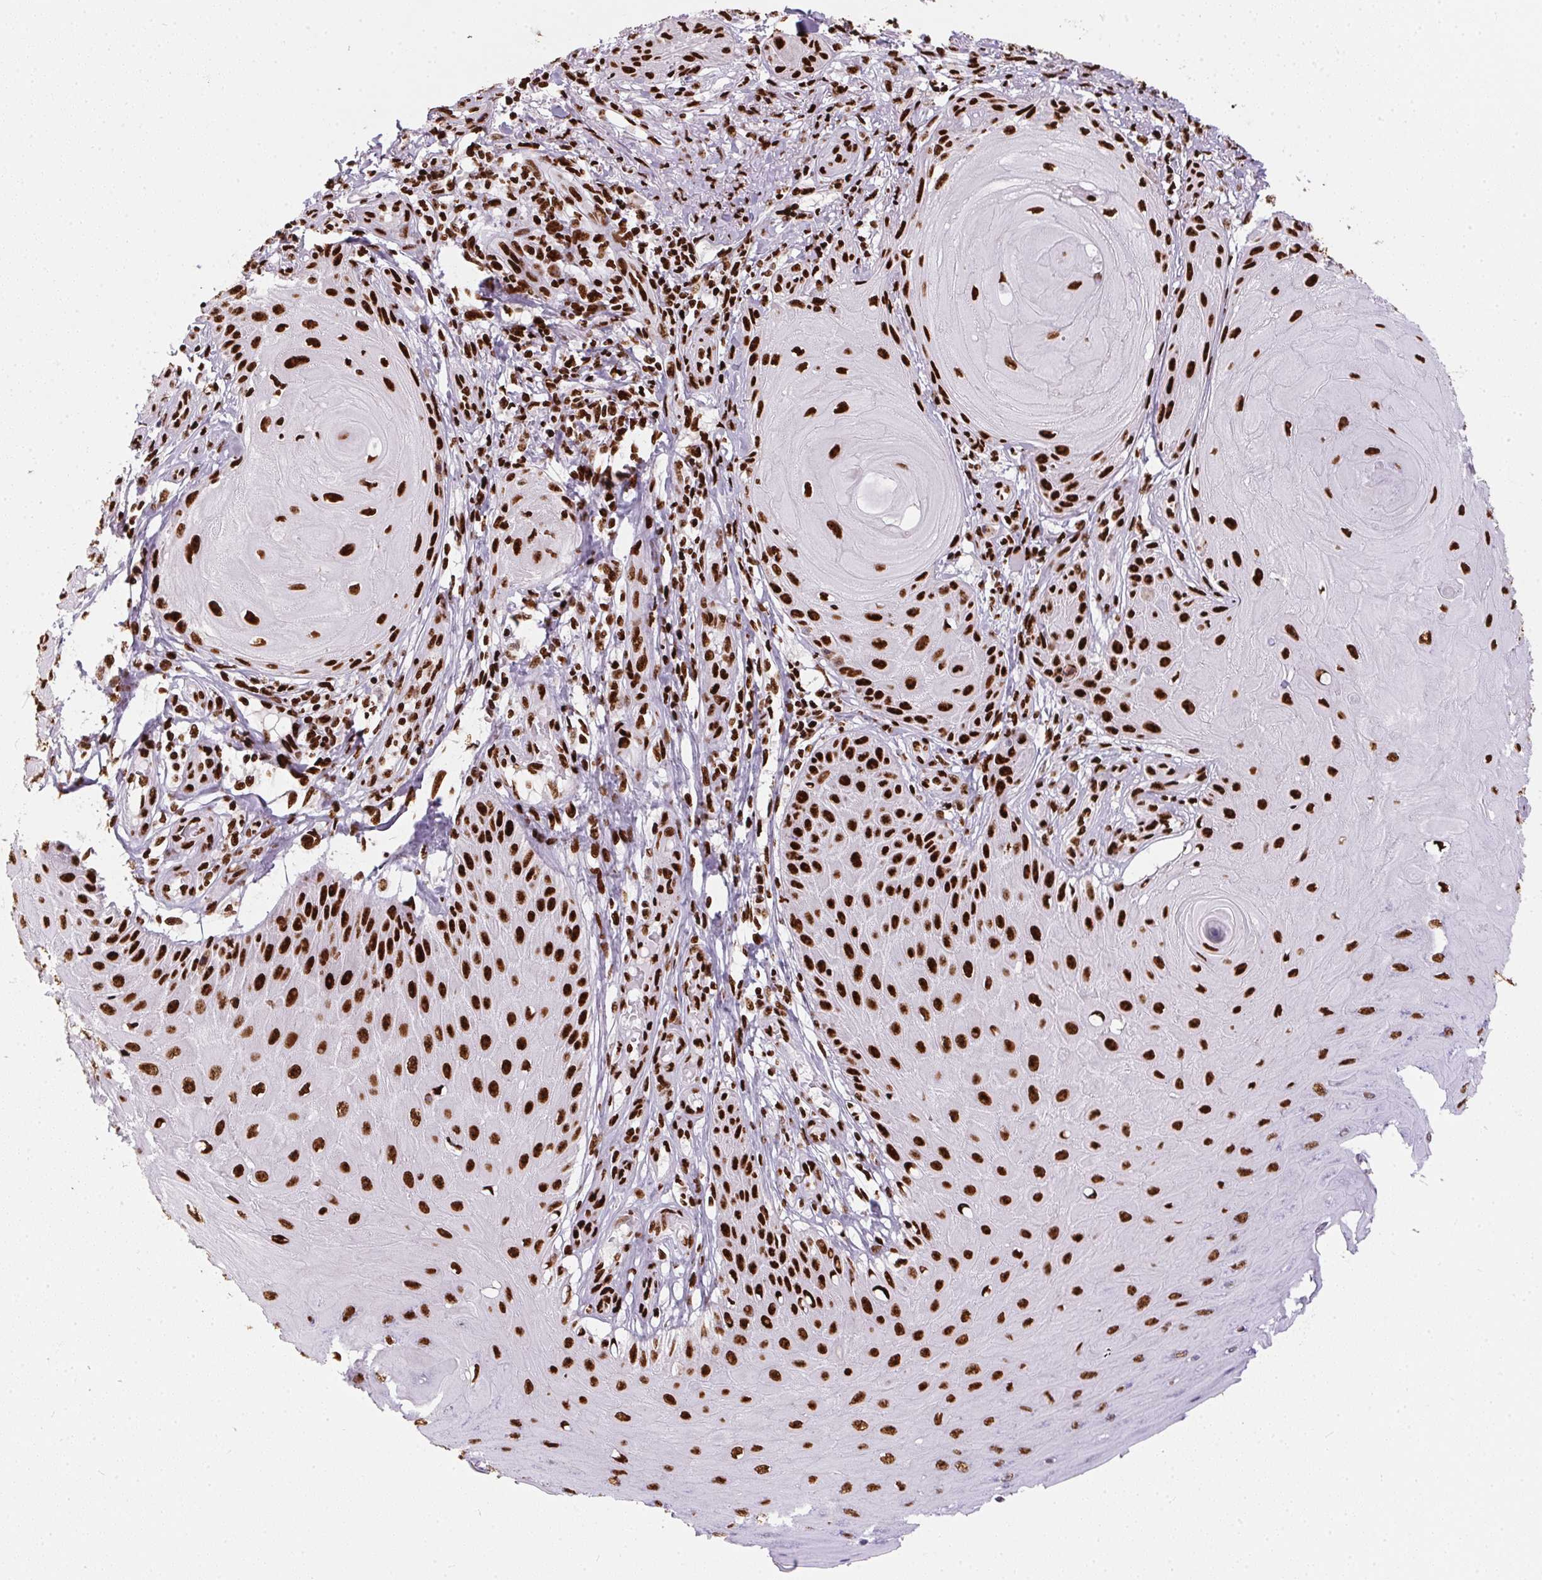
{"staining": {"intensity": "strong", "quantity": ">75%", "location": "nuclear"}, "tissue": "skin cancer", "cell_type": "Tumor cells", "image_type": "cancer", "snomed": [{"axis": "morphology", "description": "Squamous cell carcinoma, NOS"}, {"axis": "topography", "description": "Skin"}], "caption": "Immunohistochemistry (IHC) of human squamous cell carcinoma (skin) exhibits high levels of strong nuclear staining in about >75% of tumor cells. Using DAB (3,3'-diaminobenzidine) (brown) and hematoxylin (blue) stains, captured at high magnification using brightfield microscopy.", "gene": "PAGE3", "patient": {"sex": "female", "age": 77}}